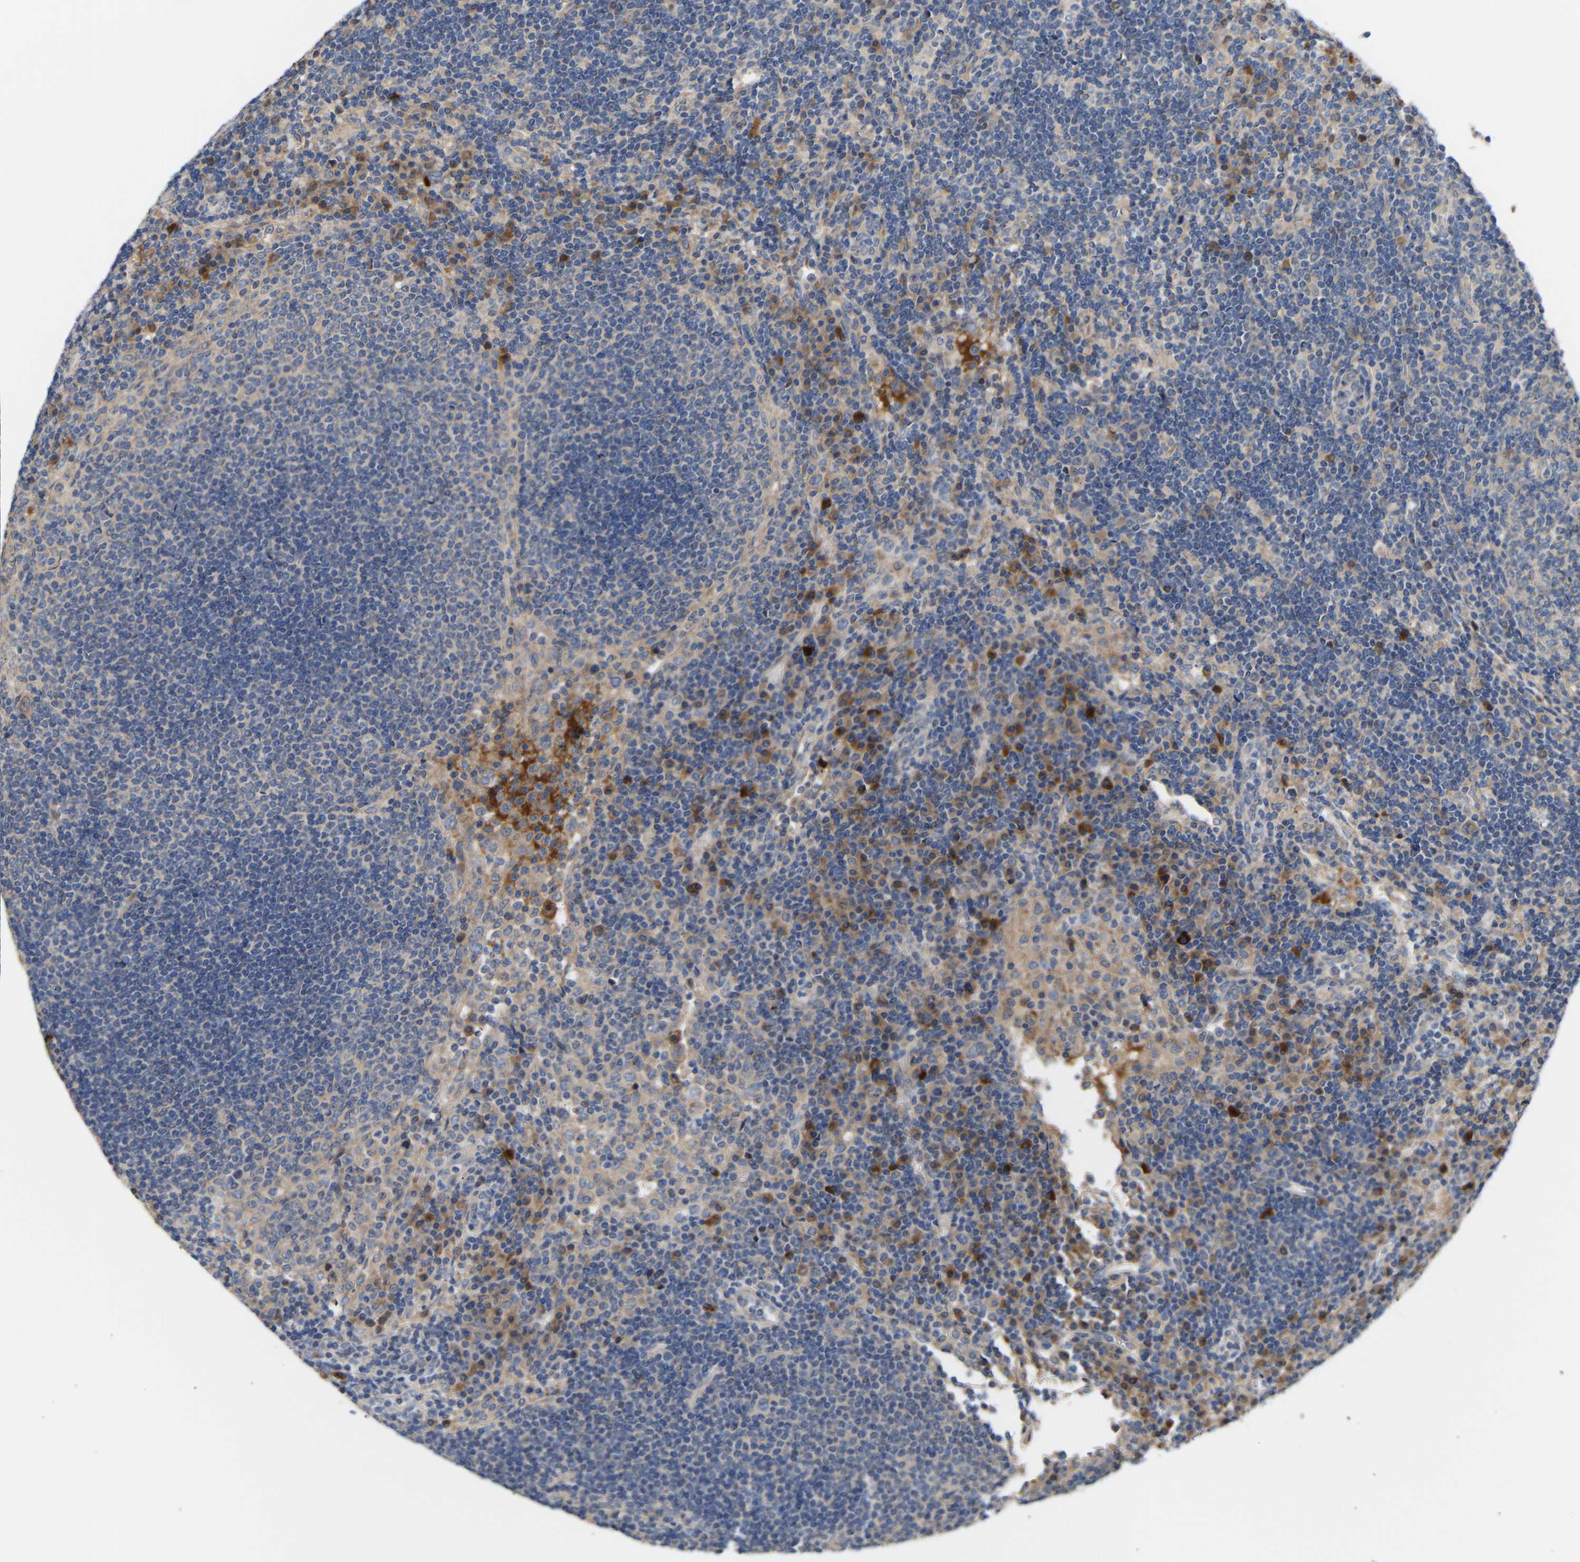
{"staining": {"intensity": "negative", "quantity": "none", "location": "none"}, "tissue": "lymph node", "cell_type": "Germinal center cells", "image_type": "normal", "snomed": [{"axis": "morphology", "description": "Normal tissue, NOS"}, {"axis": "topography", "description": "Lymph node"}], "caption": "This histopathology image is of unremarkable lymph node stained with immunohistochemistry (IHC) to label a protein in brown with the nuclei are counter-stained blue. There is no expression in germinal center cells. (Brightfield microscopy of DAB immunohistochemistry at high magnification).", "gene": "AIMP2", "patient": {"sex": "female", "age": 53}}